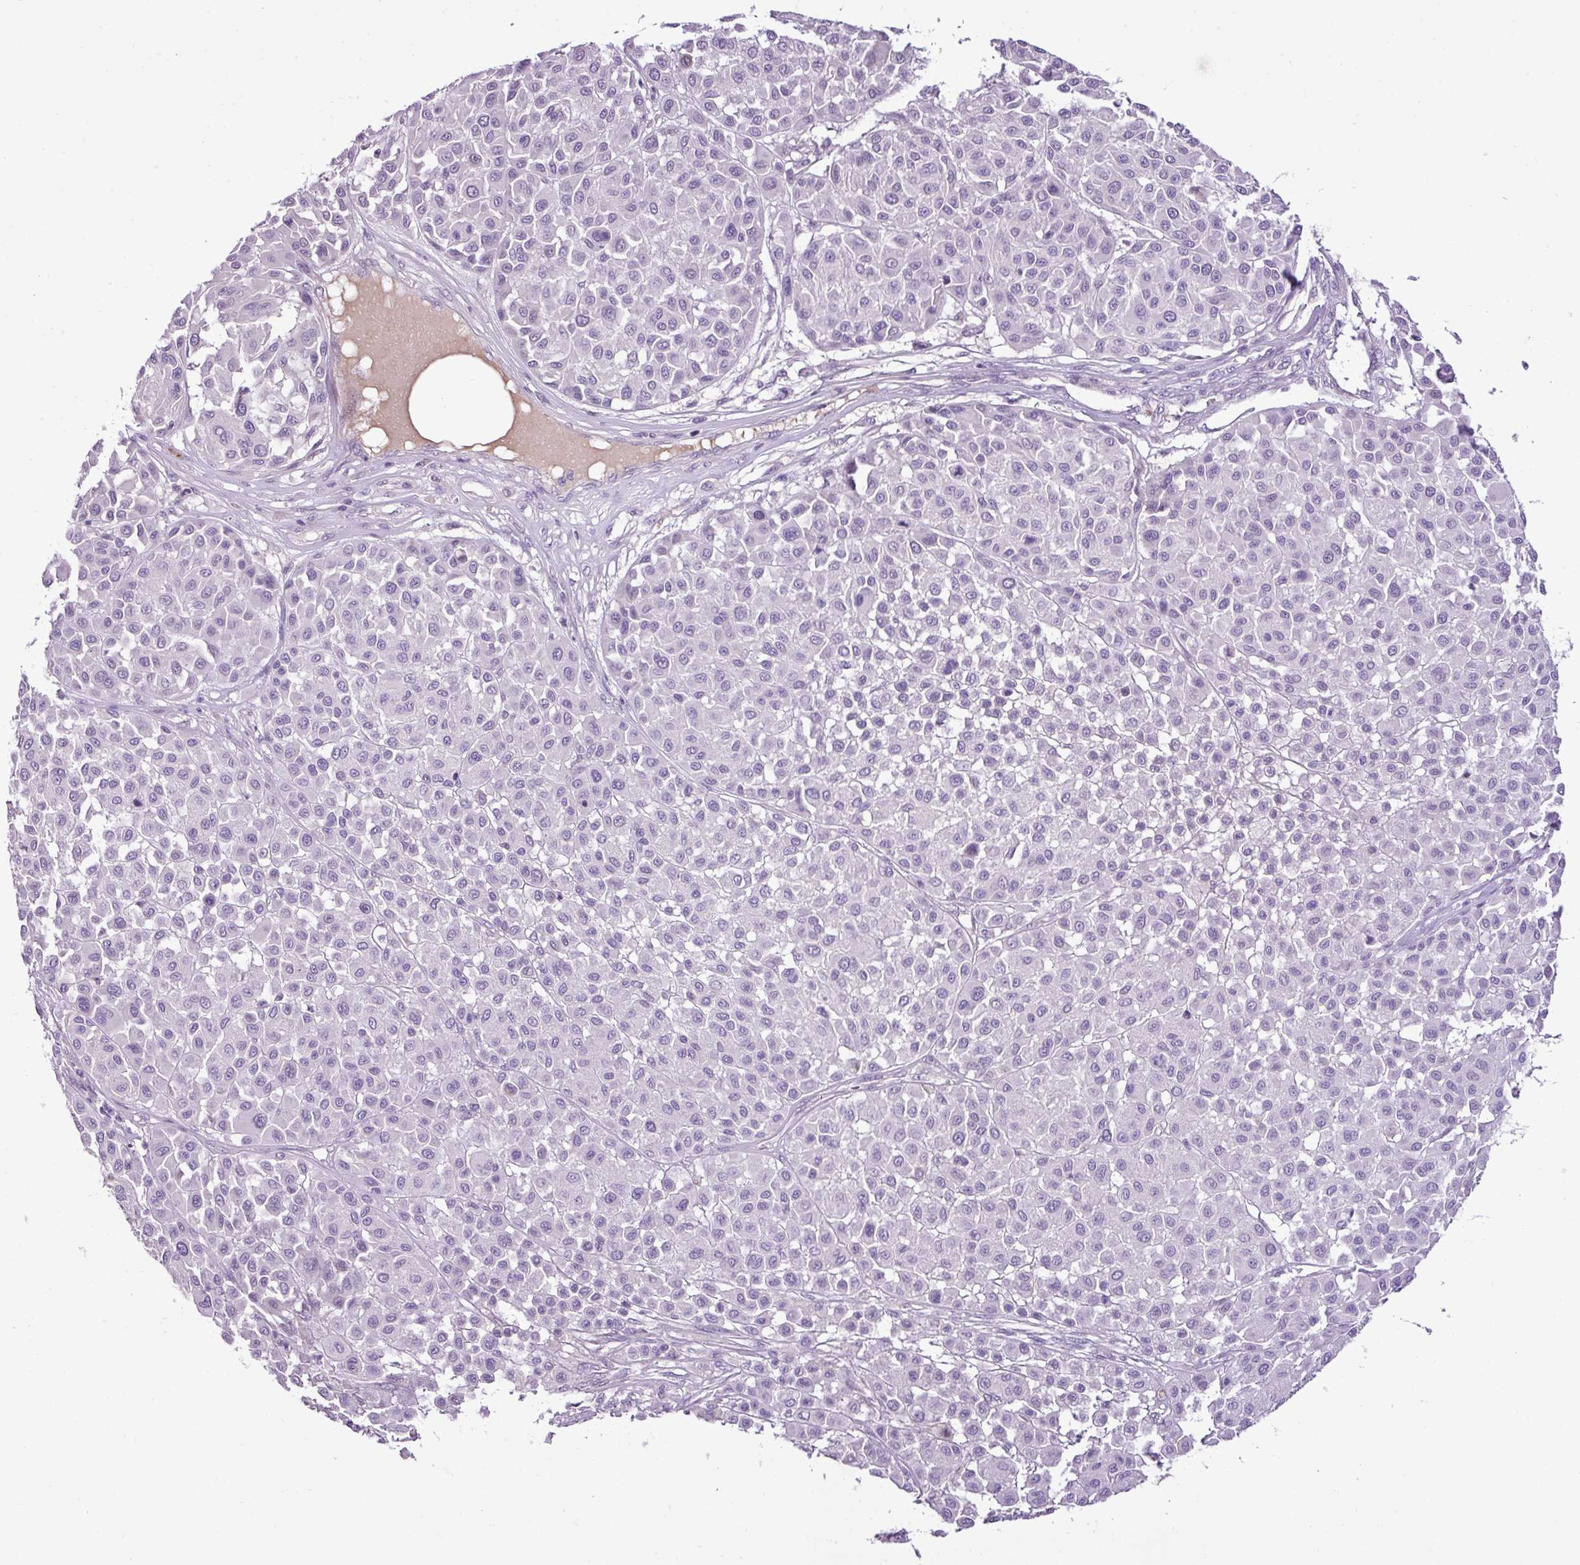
{"staining": {"intensity": "negative", "quantity": "none", "location": "none"}, "tissue": "melanoma", "cell_type": "Tumor cells", "image_type": "cancer", "snomed": [{"axis": "morphology", "description": "Malignant melanoma, Metastatic site"}, {"axis": "topography", "description": "Soft tissue"}], "caption": "The photomicrograph shows no staining of tumor cells in melanoma. (DAB (3,3'-diaminobenzidine) IHC with hematoxylin counter stain).", "gene": "DNAJB13", "patient": {"sex": "male", "age": 41}}